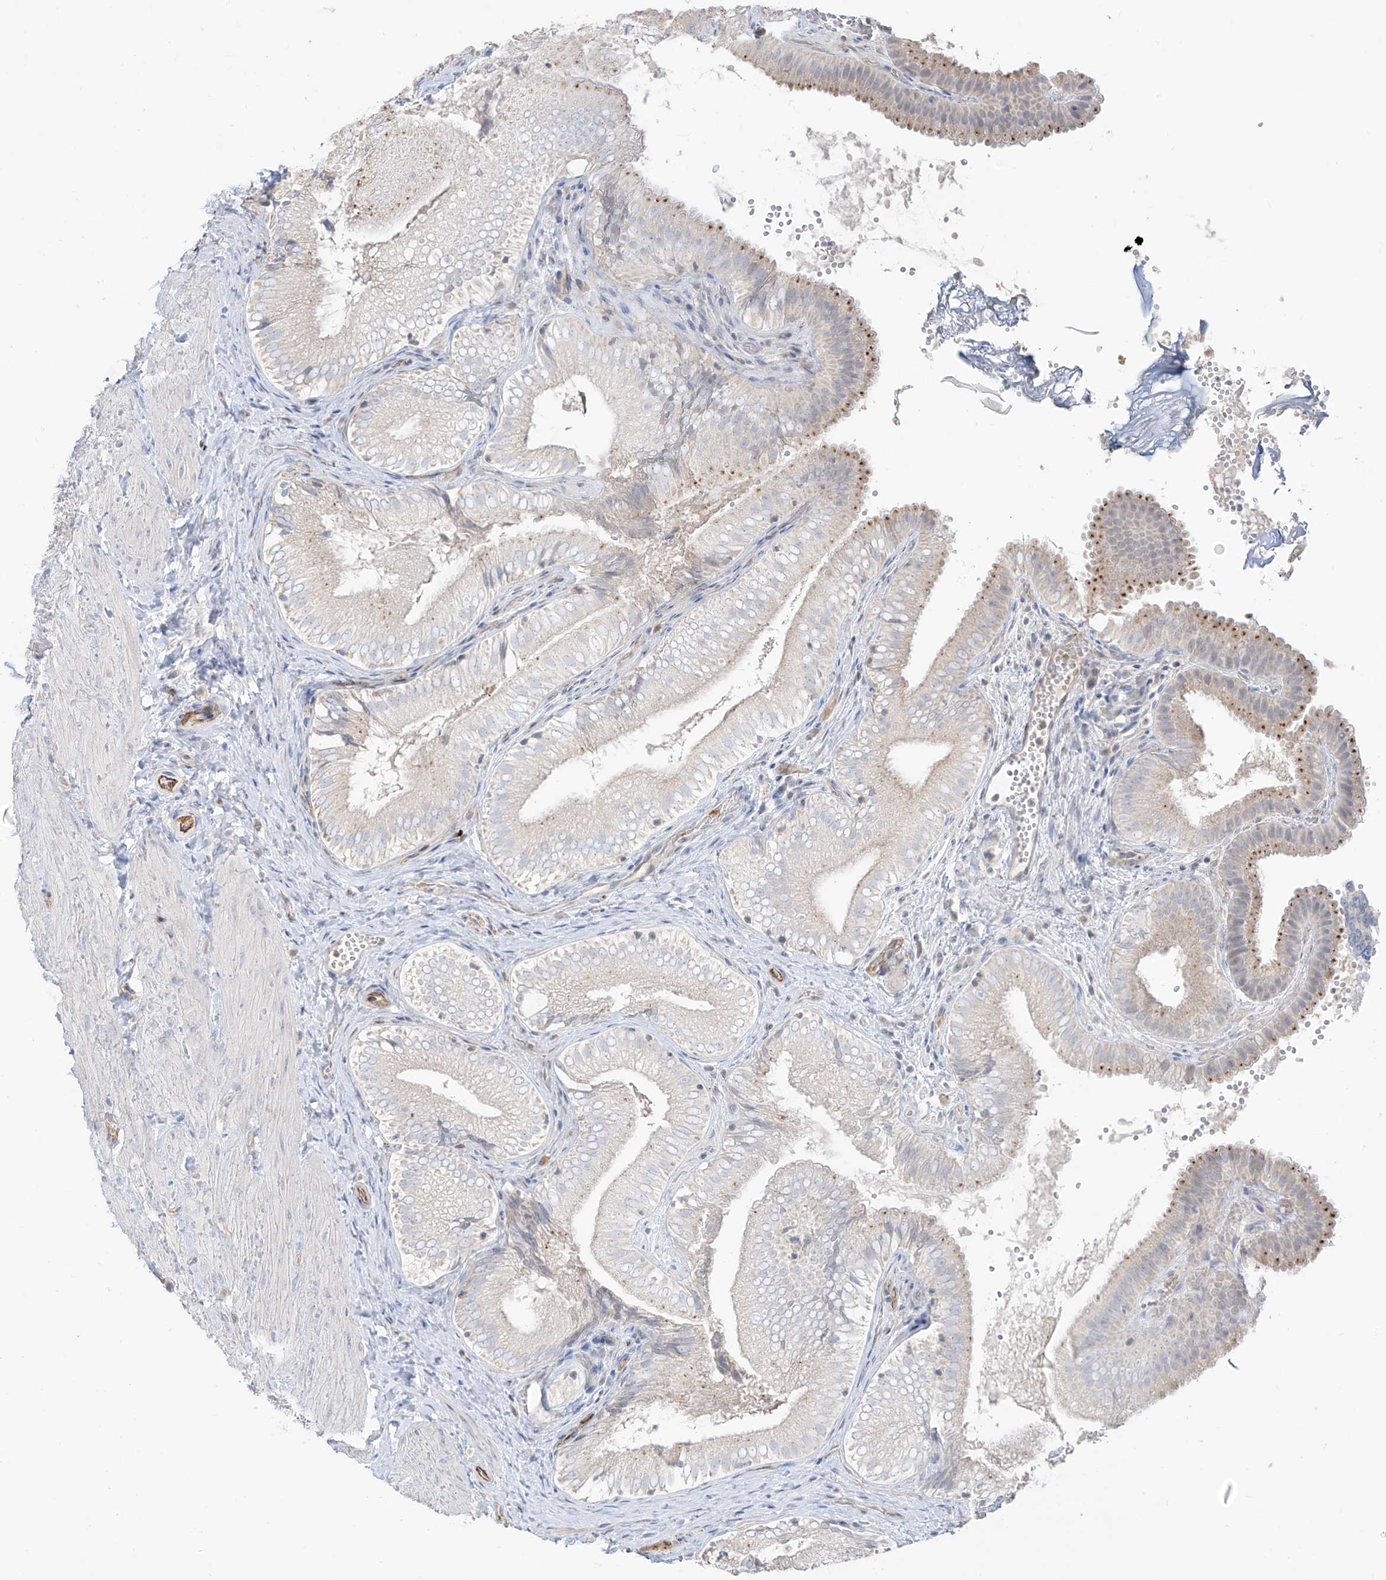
{"staining": {"intensity": "moderate", "quantity": "<25%", "location": "cytoplasmic/membranous"}, "tissue": "gallbladder", "cell_type": "Glandular cells", "image_type": "normal", "snomed": [{"axis": "morphology", "description": "Normal tissue, NOS"}, {"axis": "topography", "description": "Gallbladder"}], "caption": "Brown immunohistochemical staining in benign gallbladder demonstrates moderate cytoplasmic/membranous expression in about <25% of glandular cells.", "gene": "C2orf42", "patient": {"sex": "female", "age": 30}}